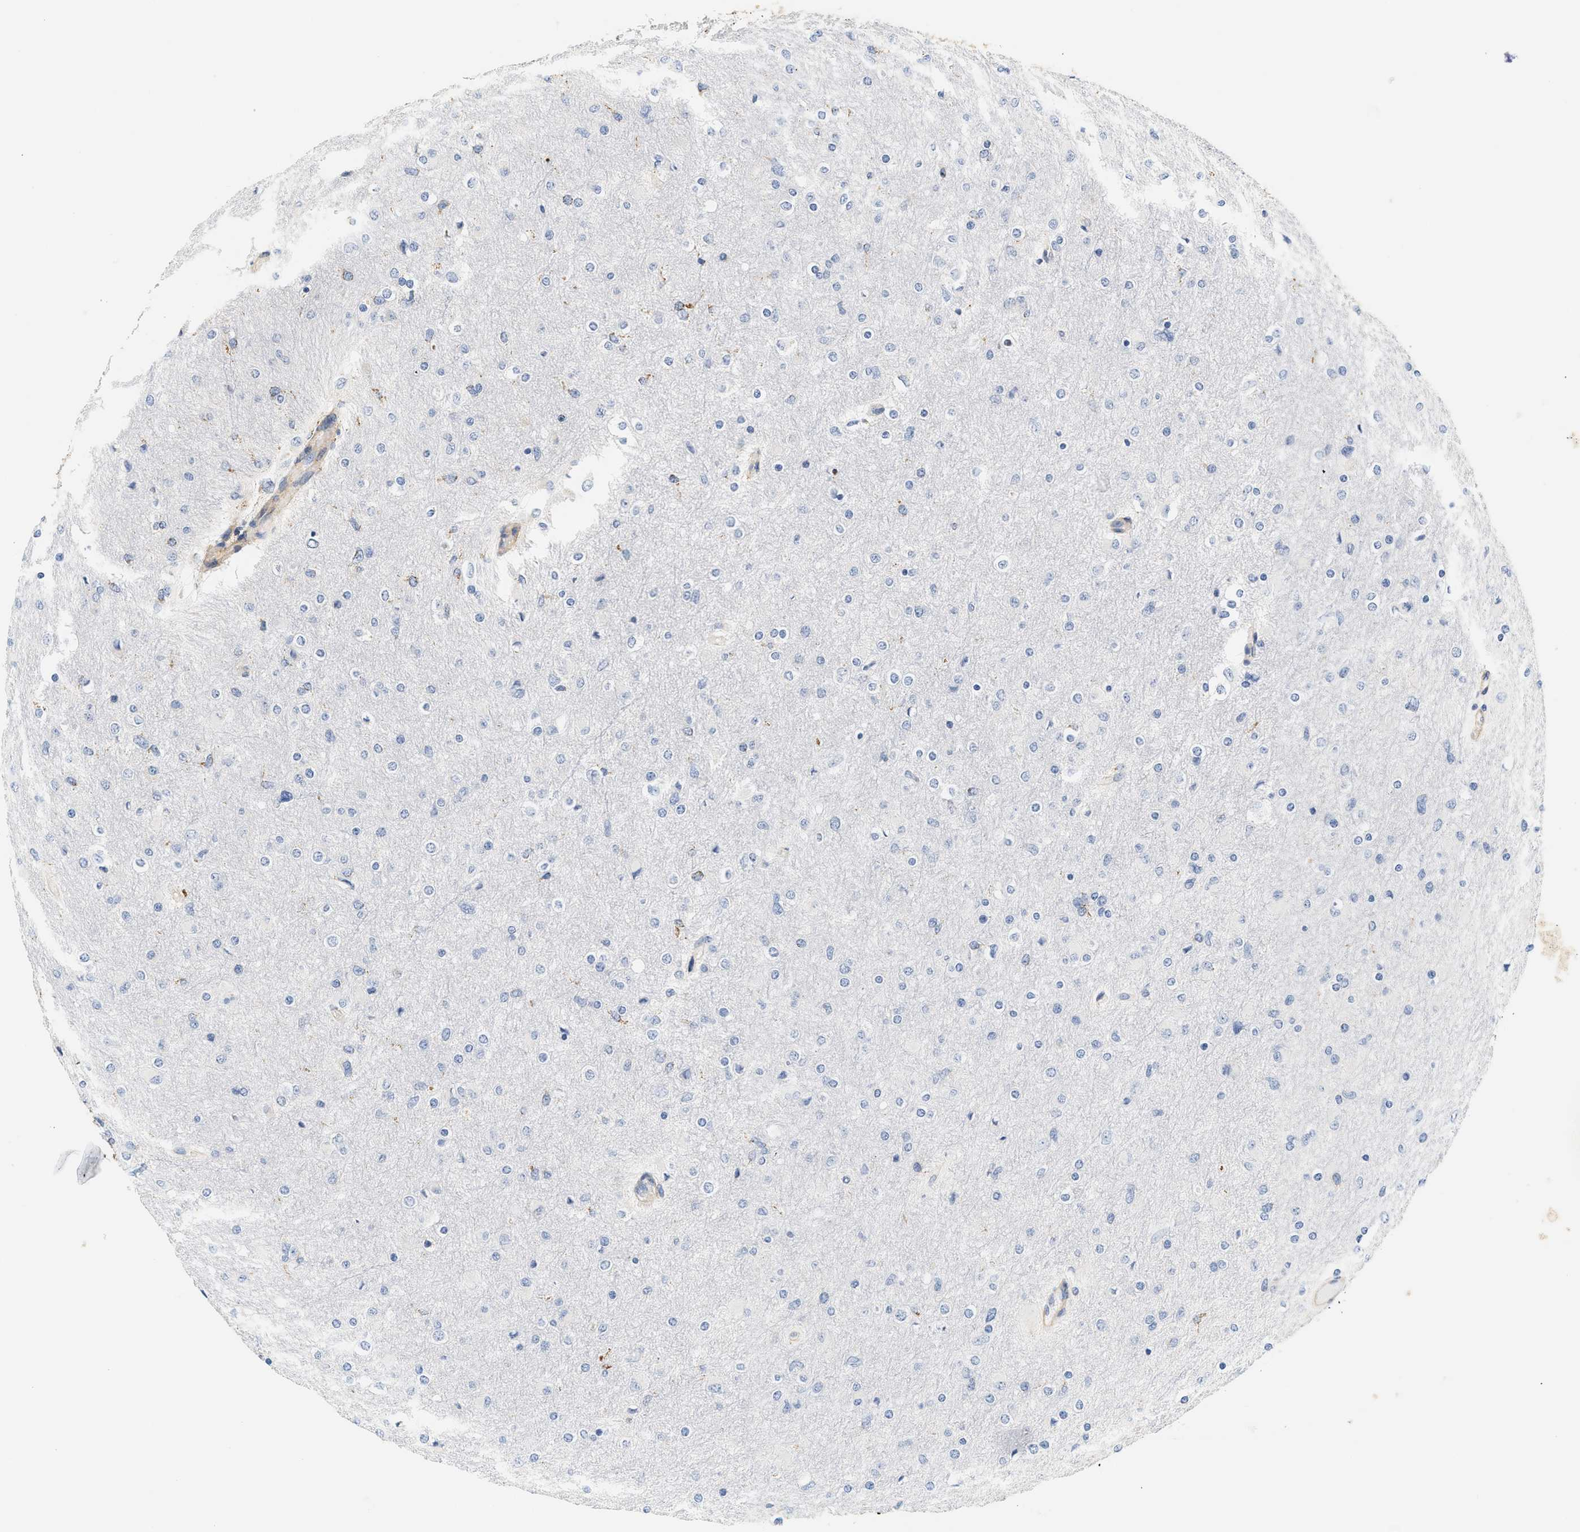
{"staining": {"intensity": "negative", "quantity": "none", "location": "none"}, "tissue": "glioma", "cell_type": "Tumor cells", "image_type": "cancer", "snomed": [{"axis": "morphology", "description": "Glioma, malignant, High grade"}, {"axis": "topography", "description": "Cerebral cortex"}], "caption": "Tumor cells are negative for brown protein staining in high-grade glioma (malignant). (Brightfield microscopy of DAB (3,3'-diaminobenzidine) immunohistochemistry (IHC) at high magnification).", "gene": "SHMT2", "patient": {"sex": "female", "age": 36}}